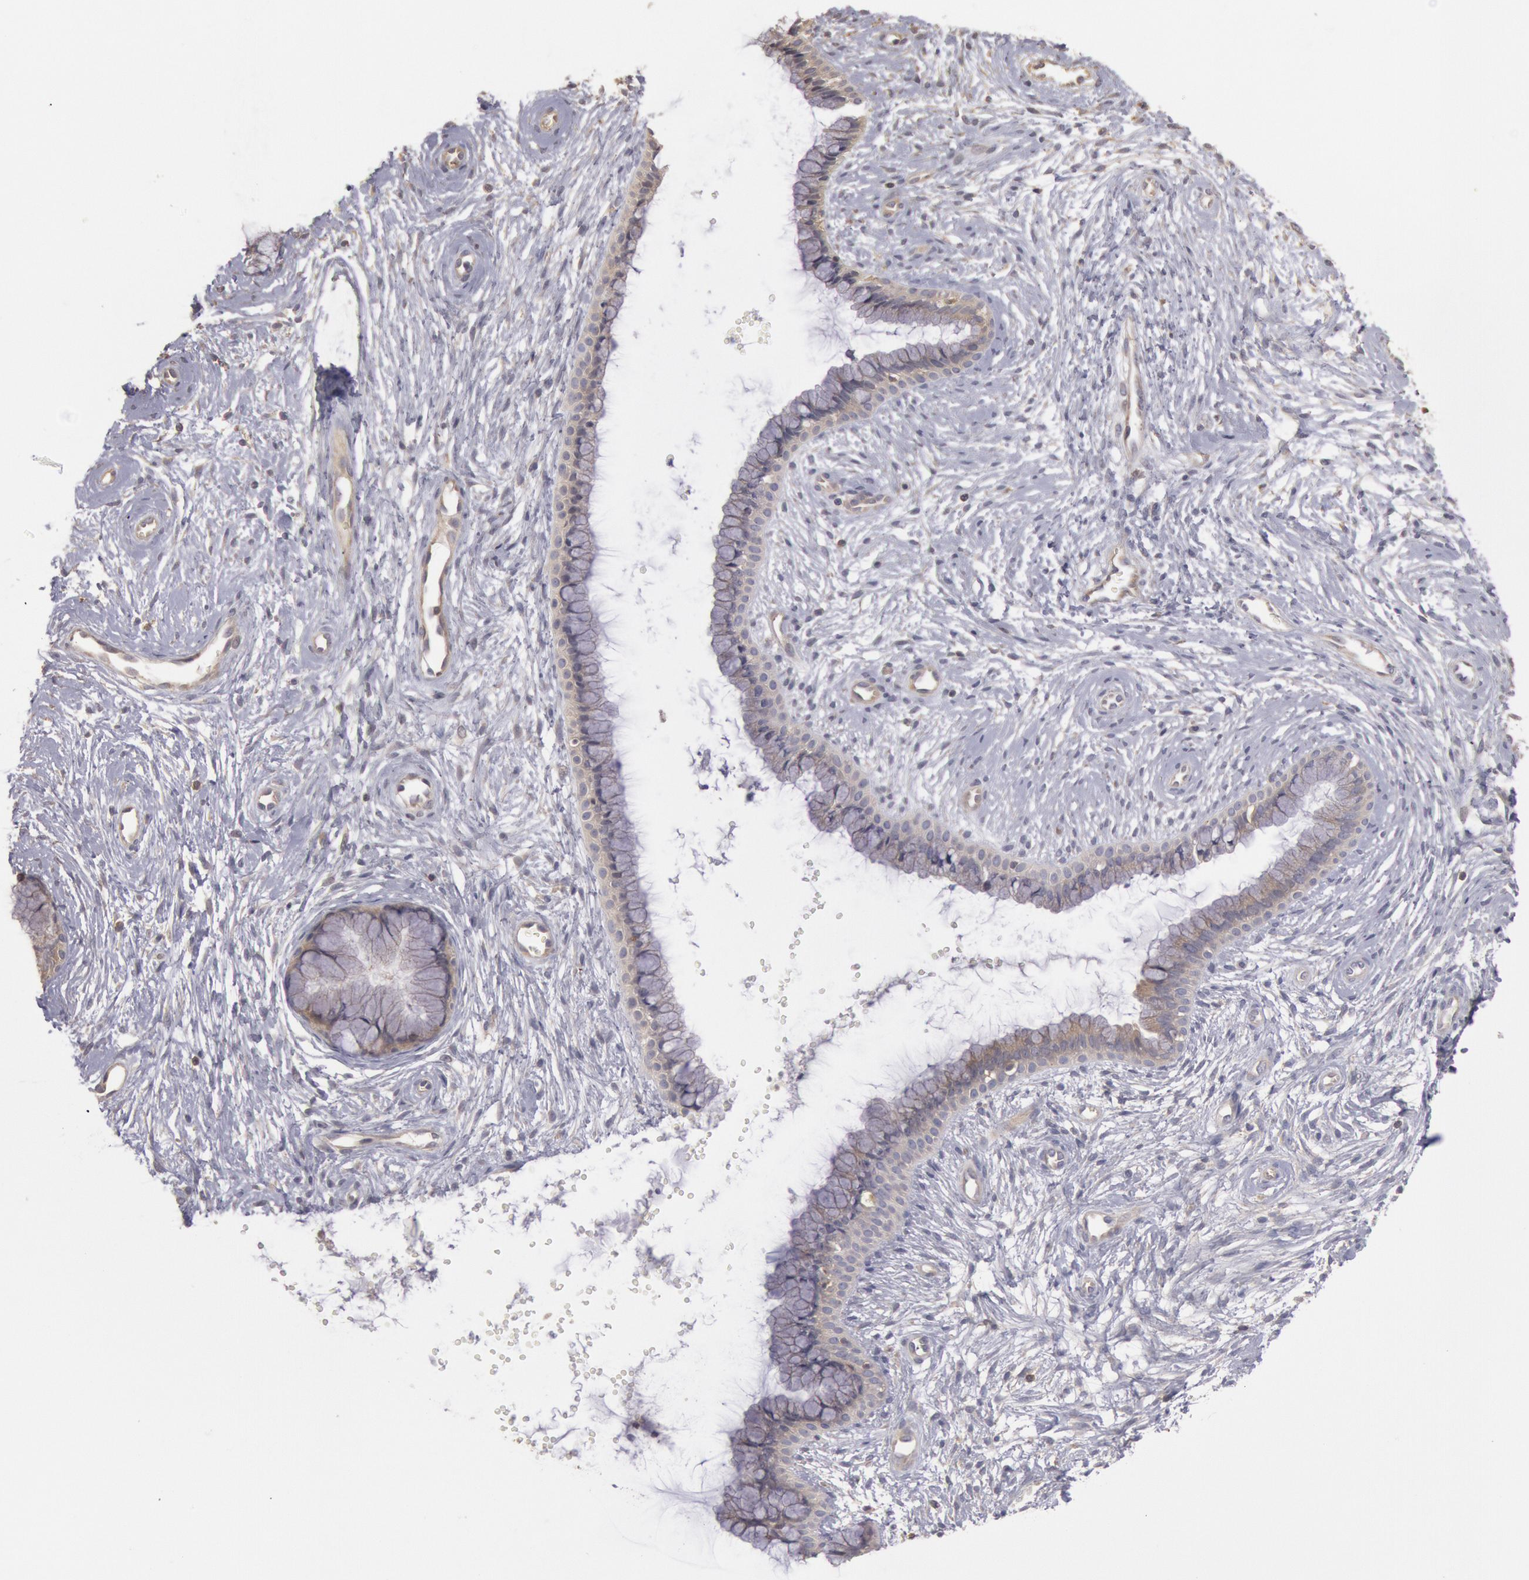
{"staining": {"intensity": "weak", "quantity": ">75%", "location": "cytoplasmic/membranous"}, "tissue": "cervix", "cell_type": "Glandular cells", "image_type": "normal", "snomed": [{"axis": "morphology", "description": "Normal tissue, NOS"}, {"axis": "topography", "description": "Cervix"}], "caption": "Immunohistochemical staining of unremarkable cervix demonstrates low levels of weak cytoplasmic/membranous expression in about >75% of glandular cells.", "gene": "PIK3R1", "patient": {"sex": "female", "age": 39}}